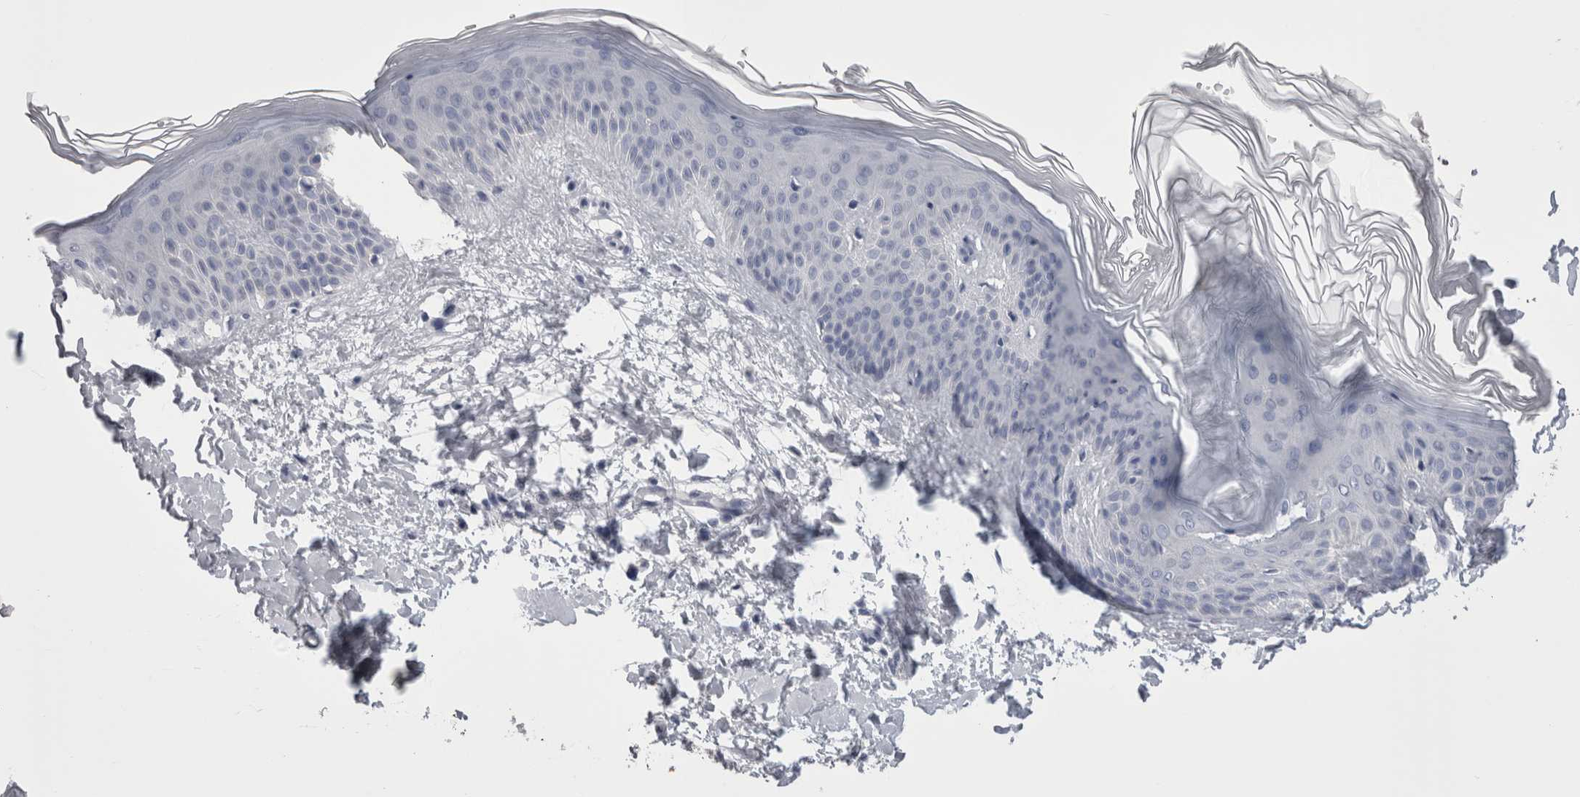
{"staining": {"intensity": "negative", "quantity": "none", "location": "none"}, "tissue": "skin", "cell_type": "Fibroblasts", "image_type": "normal", "snomed": [{"axis": "morphology", "description": "Normal tissue, NOS"}, {"axis": "morphology", "description": "Malignant melanoma, Metastatic site"}, {"axis": "topography", "description": "Skin"}], "caption": "Protein analysis of benign skin reveals no significant expression in fibroblasts.", "gene": "AFMID", "patient": {"sex": "male", "age": 41}}